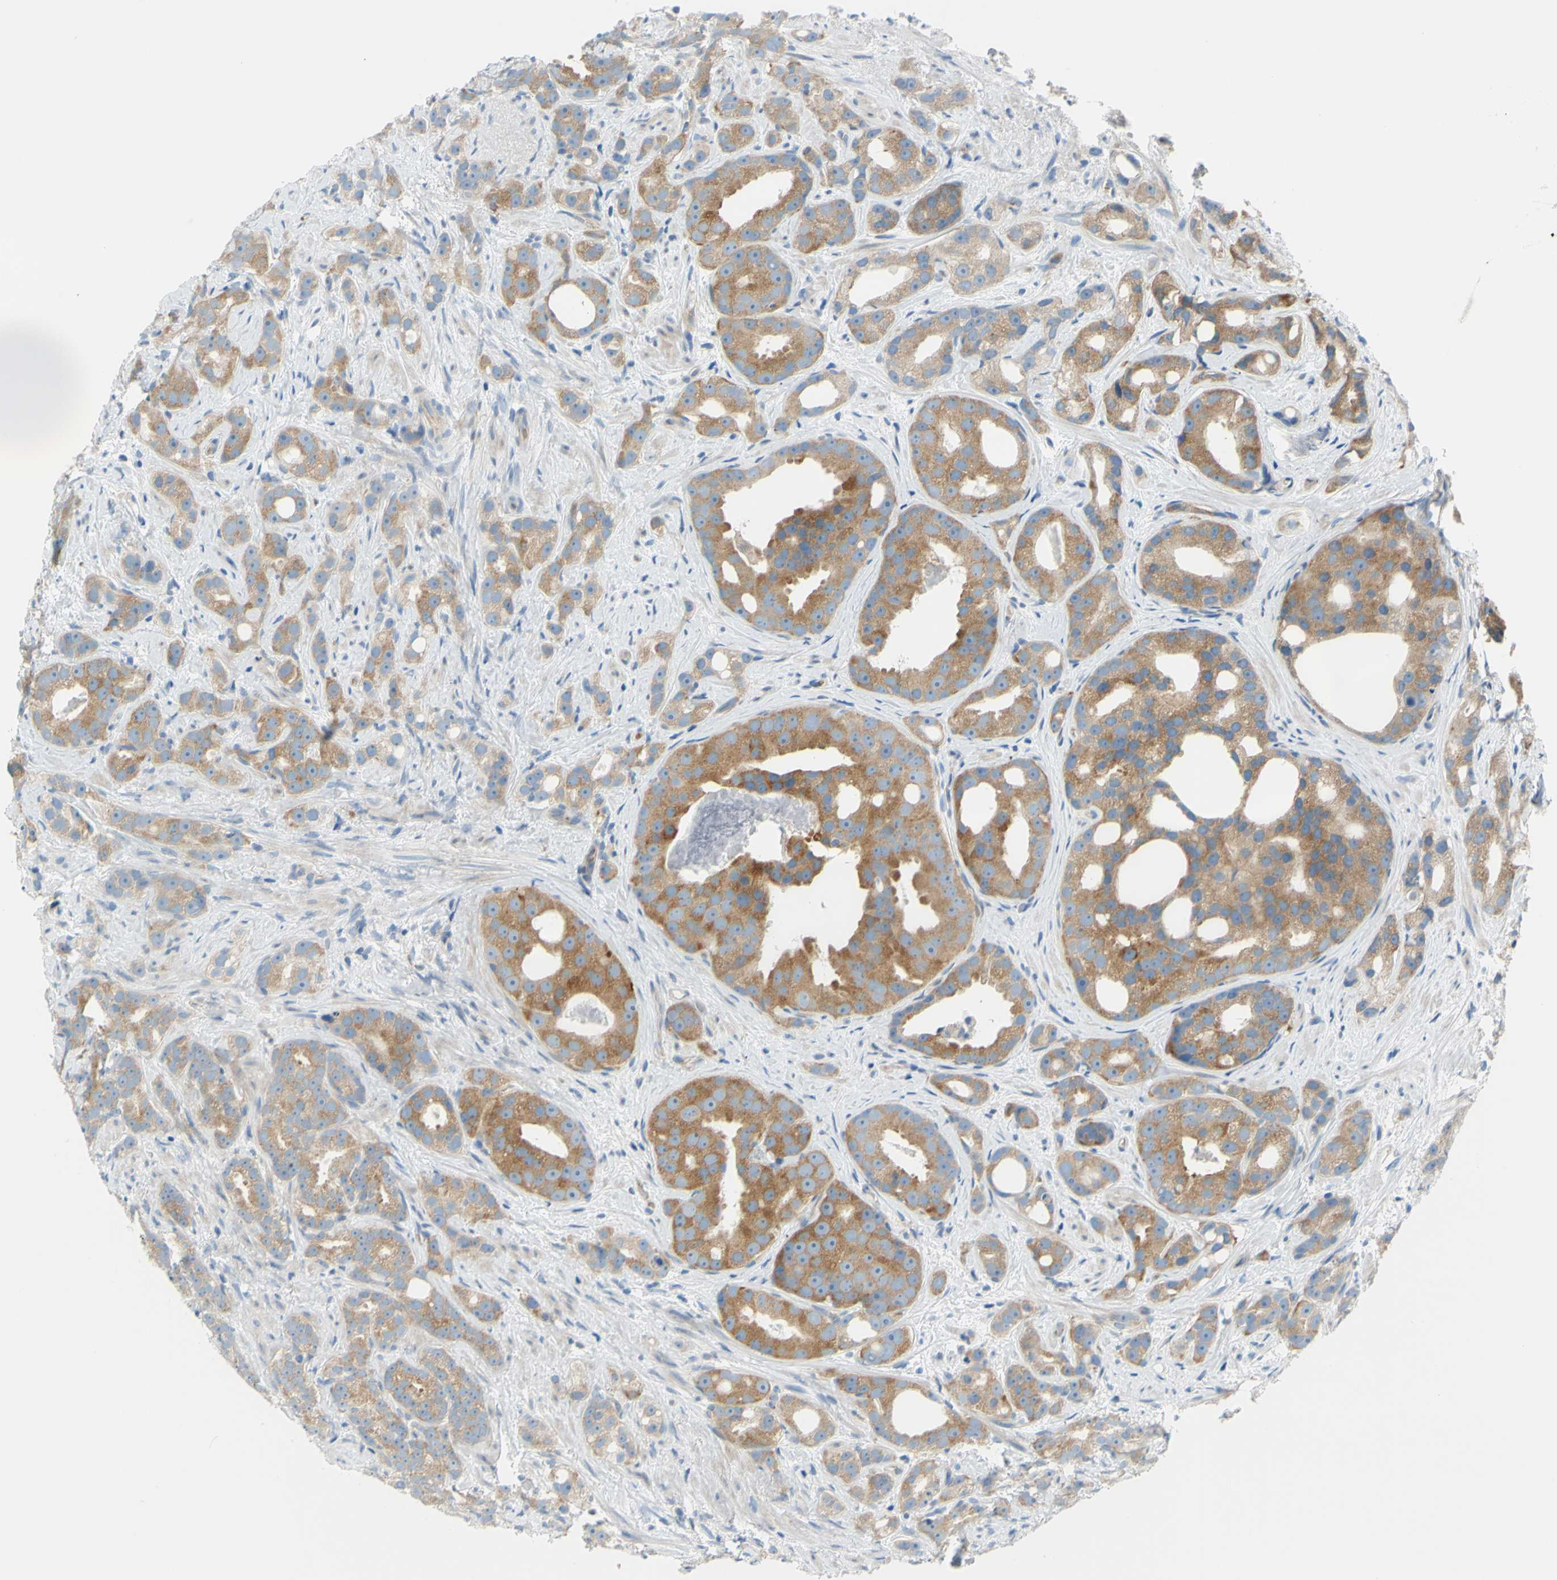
{"staining": {"intensity": "moderate", "quantity": ">75%", "location": "cytoplasmic/membranous"}, "tissue": "prostate cancer", "cell_type": "Tumor cells", "image_type": "cancer", "snomed": [{"axis": "morphology", "description": "Adenocarcinoma, Low grade"}, {"axis": "topography", "description": "Prostate"}], "caption": "Human low-grade adenocarcinoma (prostate) stained with a brown dye shows moderate cytoplasmic/membranous positive positivity in approximately >75% of tumor cells.", "gene": "FRMD4B", "patient": {"sex": "male", "age": 89}}